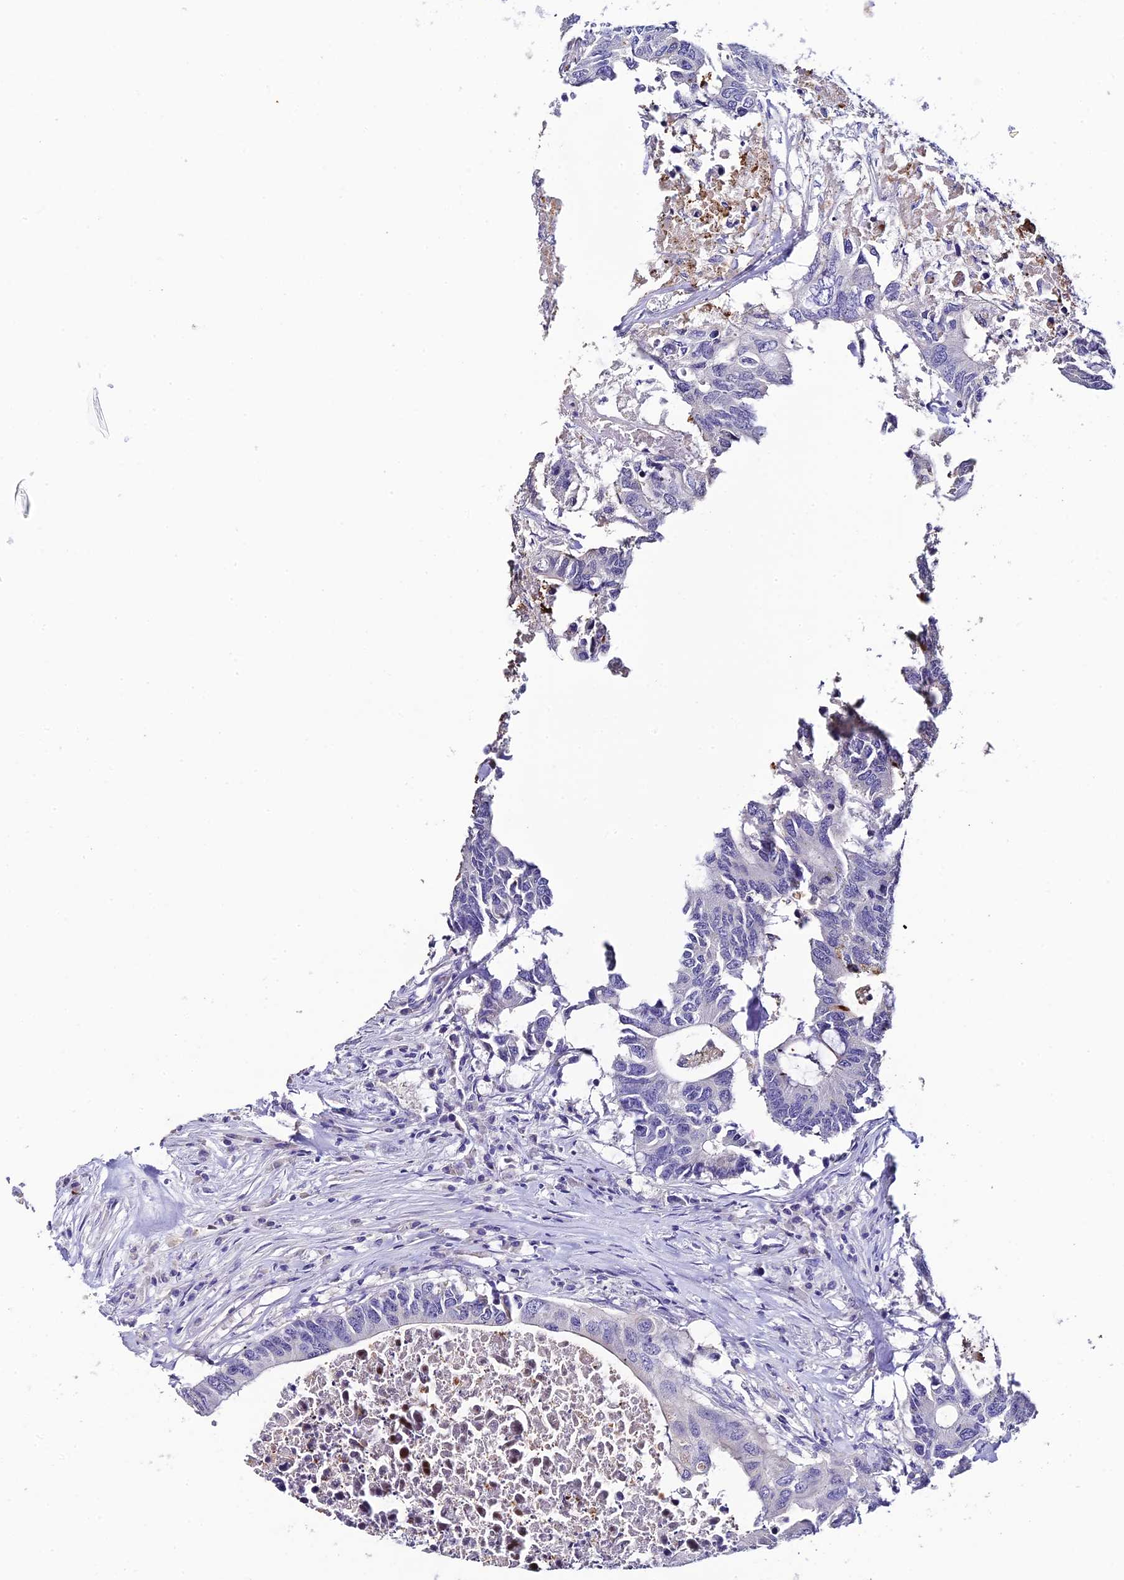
{"staining": {"intensity": "negative", "quantity": "none", "location": "none"}, "tissue": "colorectal cancer", "cell_type": "Tumor cells", "image_type": "cancer", "snomed": [{"axis": "morphology", "description": "Adenocarcinoma, NOS"}, {"axis": "topography", "description": "Colon"}], "caption": "A high-resolution image shows immunohistochemistry staining of colorectal adenocarcinoma, which reveals no significant positivity in tumor cells.", "gene": "C12orf29", "patient": {"sex": "male", "age": 71}}